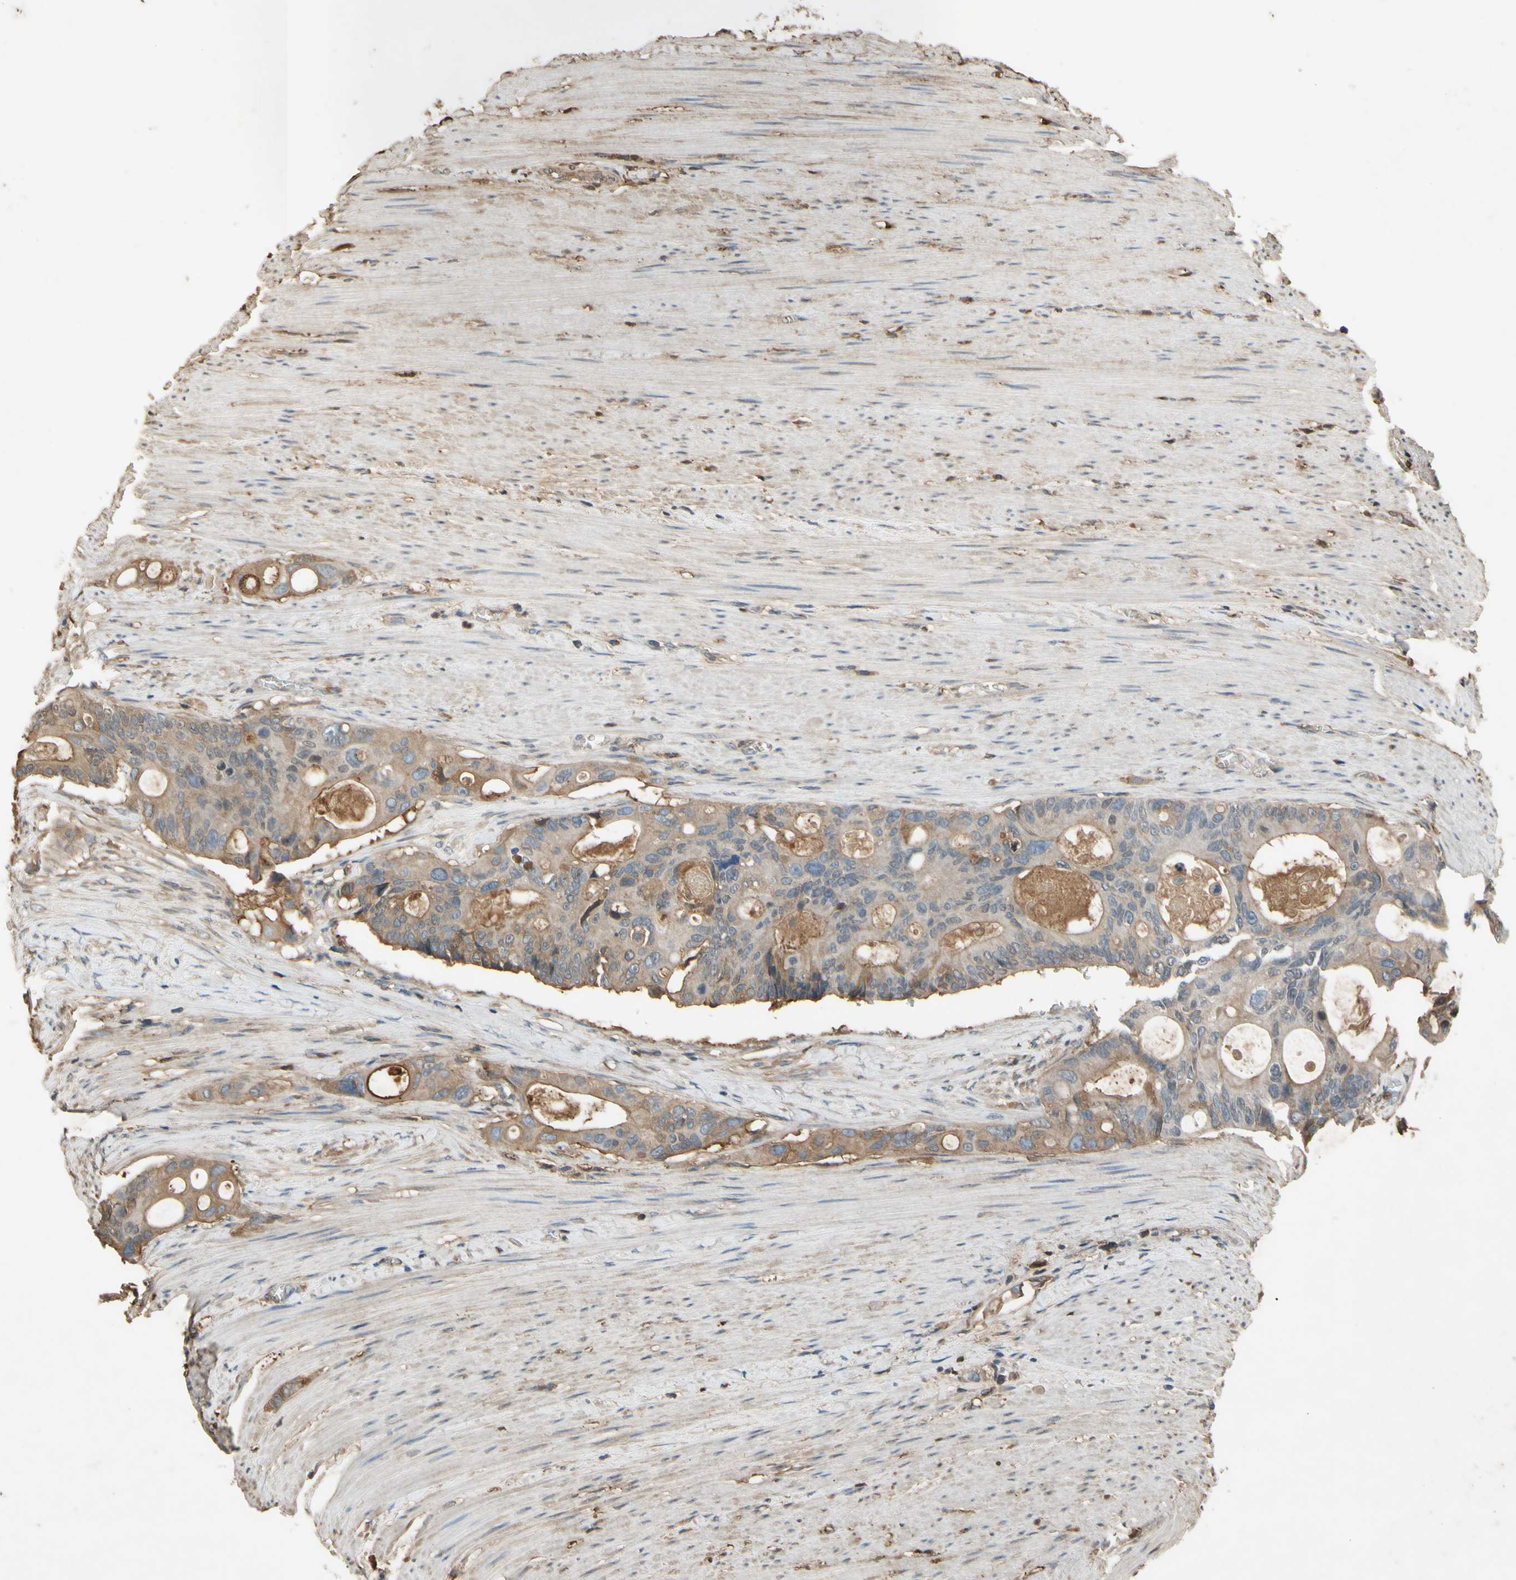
{"staining": {"intensity": "moderate", "quantity": "25%-75%", "location": "cytoplasmic/membranous"}, "tissue": "colorectal cancer", "cell_type": "Tumor cells", "image_type": "cancer", "snomed": [{"axis": "morphology", "description": "Adenocarcinoma, NOS"}, {"axis": "topography", "description": "Colon"}], "caption": "This histopathology image shows immunohistochemistry (IHC) staining of colorectal cancer (adenocarcinoma), with medium moderate cytoplasmic/membranous positivity in approximately 25%-75% of tumor cells.", "gene": "TIMP2", "patient": {"sex": "female", "age": 57}}